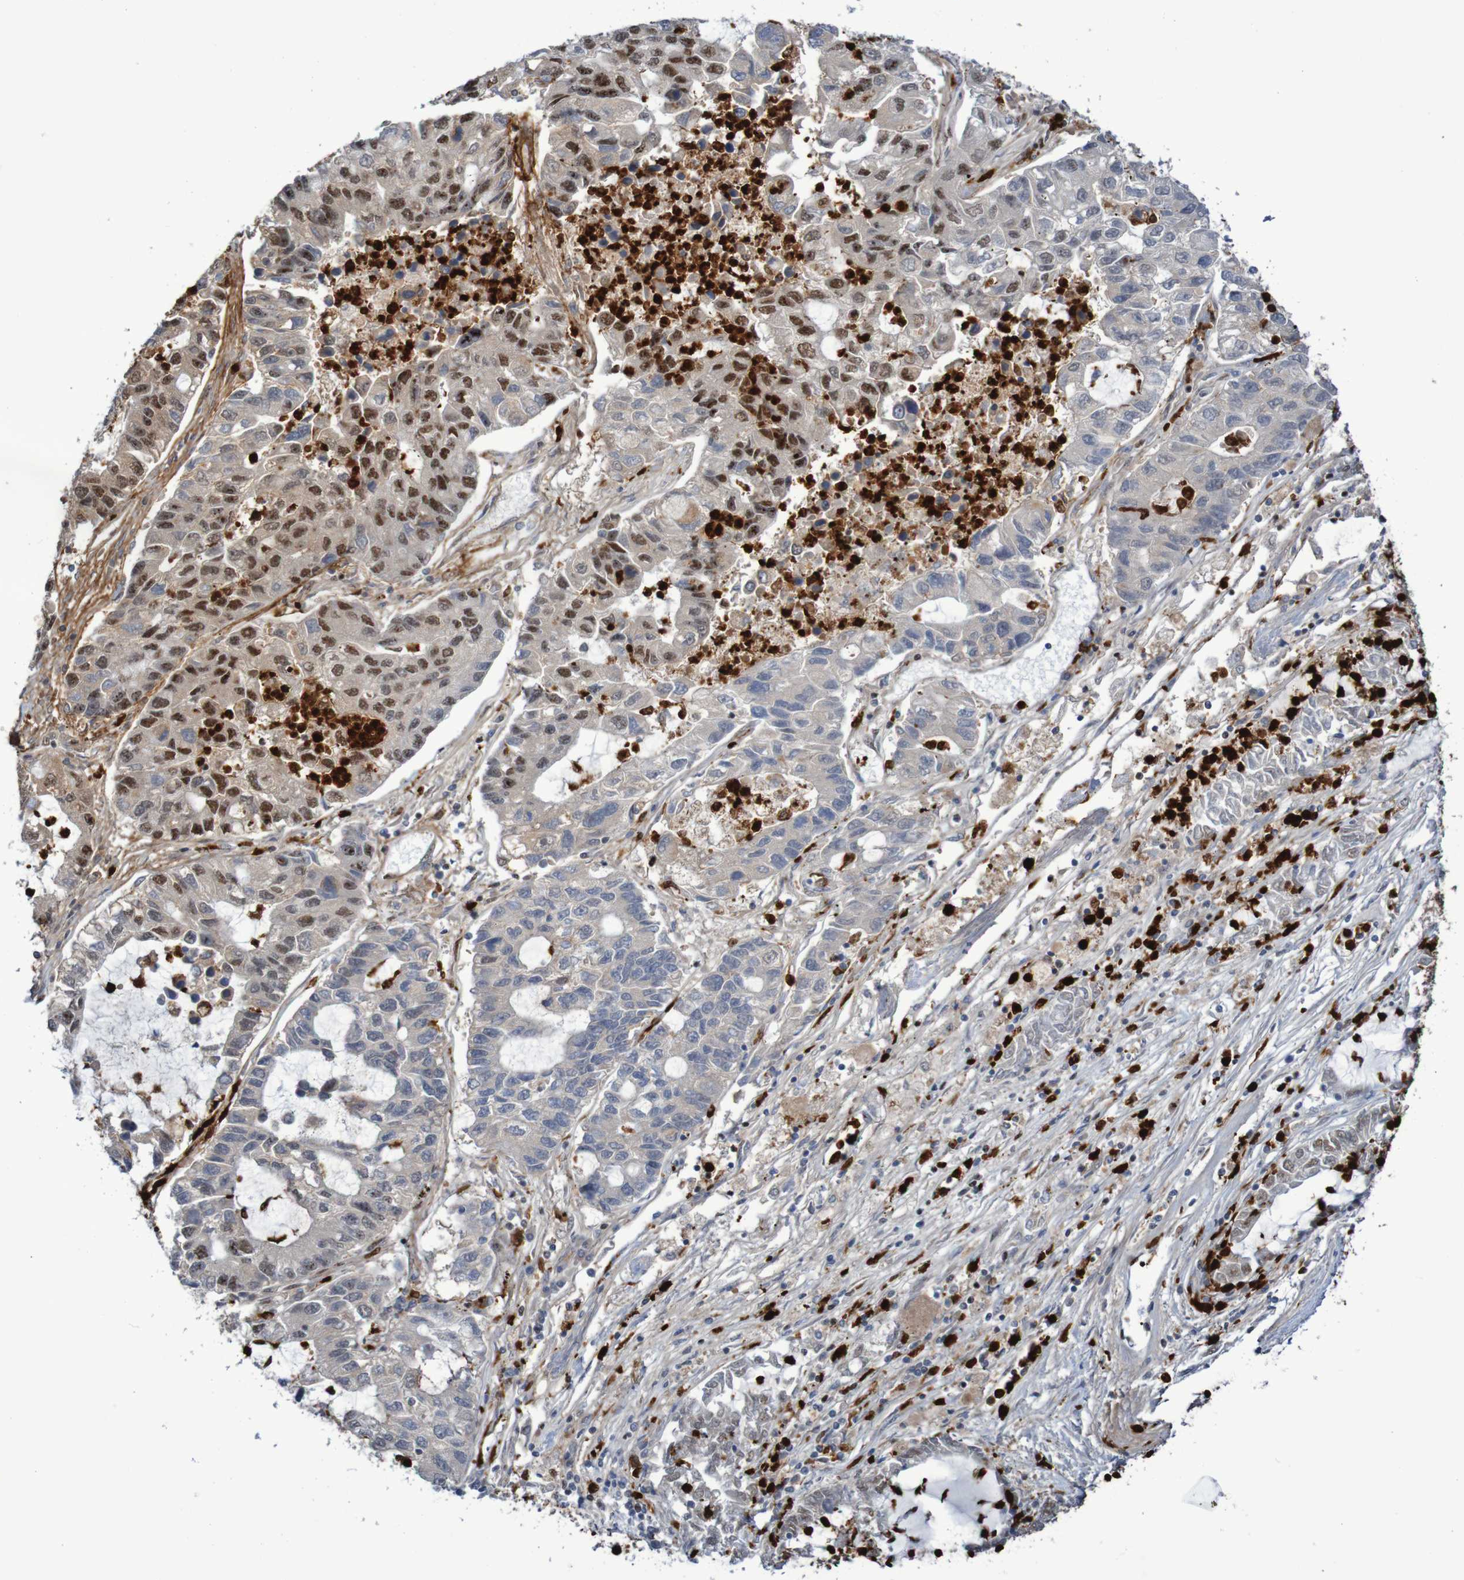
{"staining": {"intensity": "moderate", "quantity": "25%-75%", "location": "cytoplasmic/membranous,nuclear"}, "tissue": "lung cancer", "cell_type": "Tumor cells", "image_type": "cancer", "snomed": [{"axis": "morphology", "description": "Adenocarcinoma, NOS"}, {"axis": "topography", "description": "Lung"}], "caption": "Protein expression analysis of lung cancer (adenocarcinoma) reveals moderate cytoplasmic/membranous and nuclear staining in about 25%-75% of tumor cells. (DAB (3,3'-diaminobenzidine) IHC, brown staining for protein, blue staining for nuclei).", "gene": "PARP4", "patient": {"sex": "female", "age": 51}}